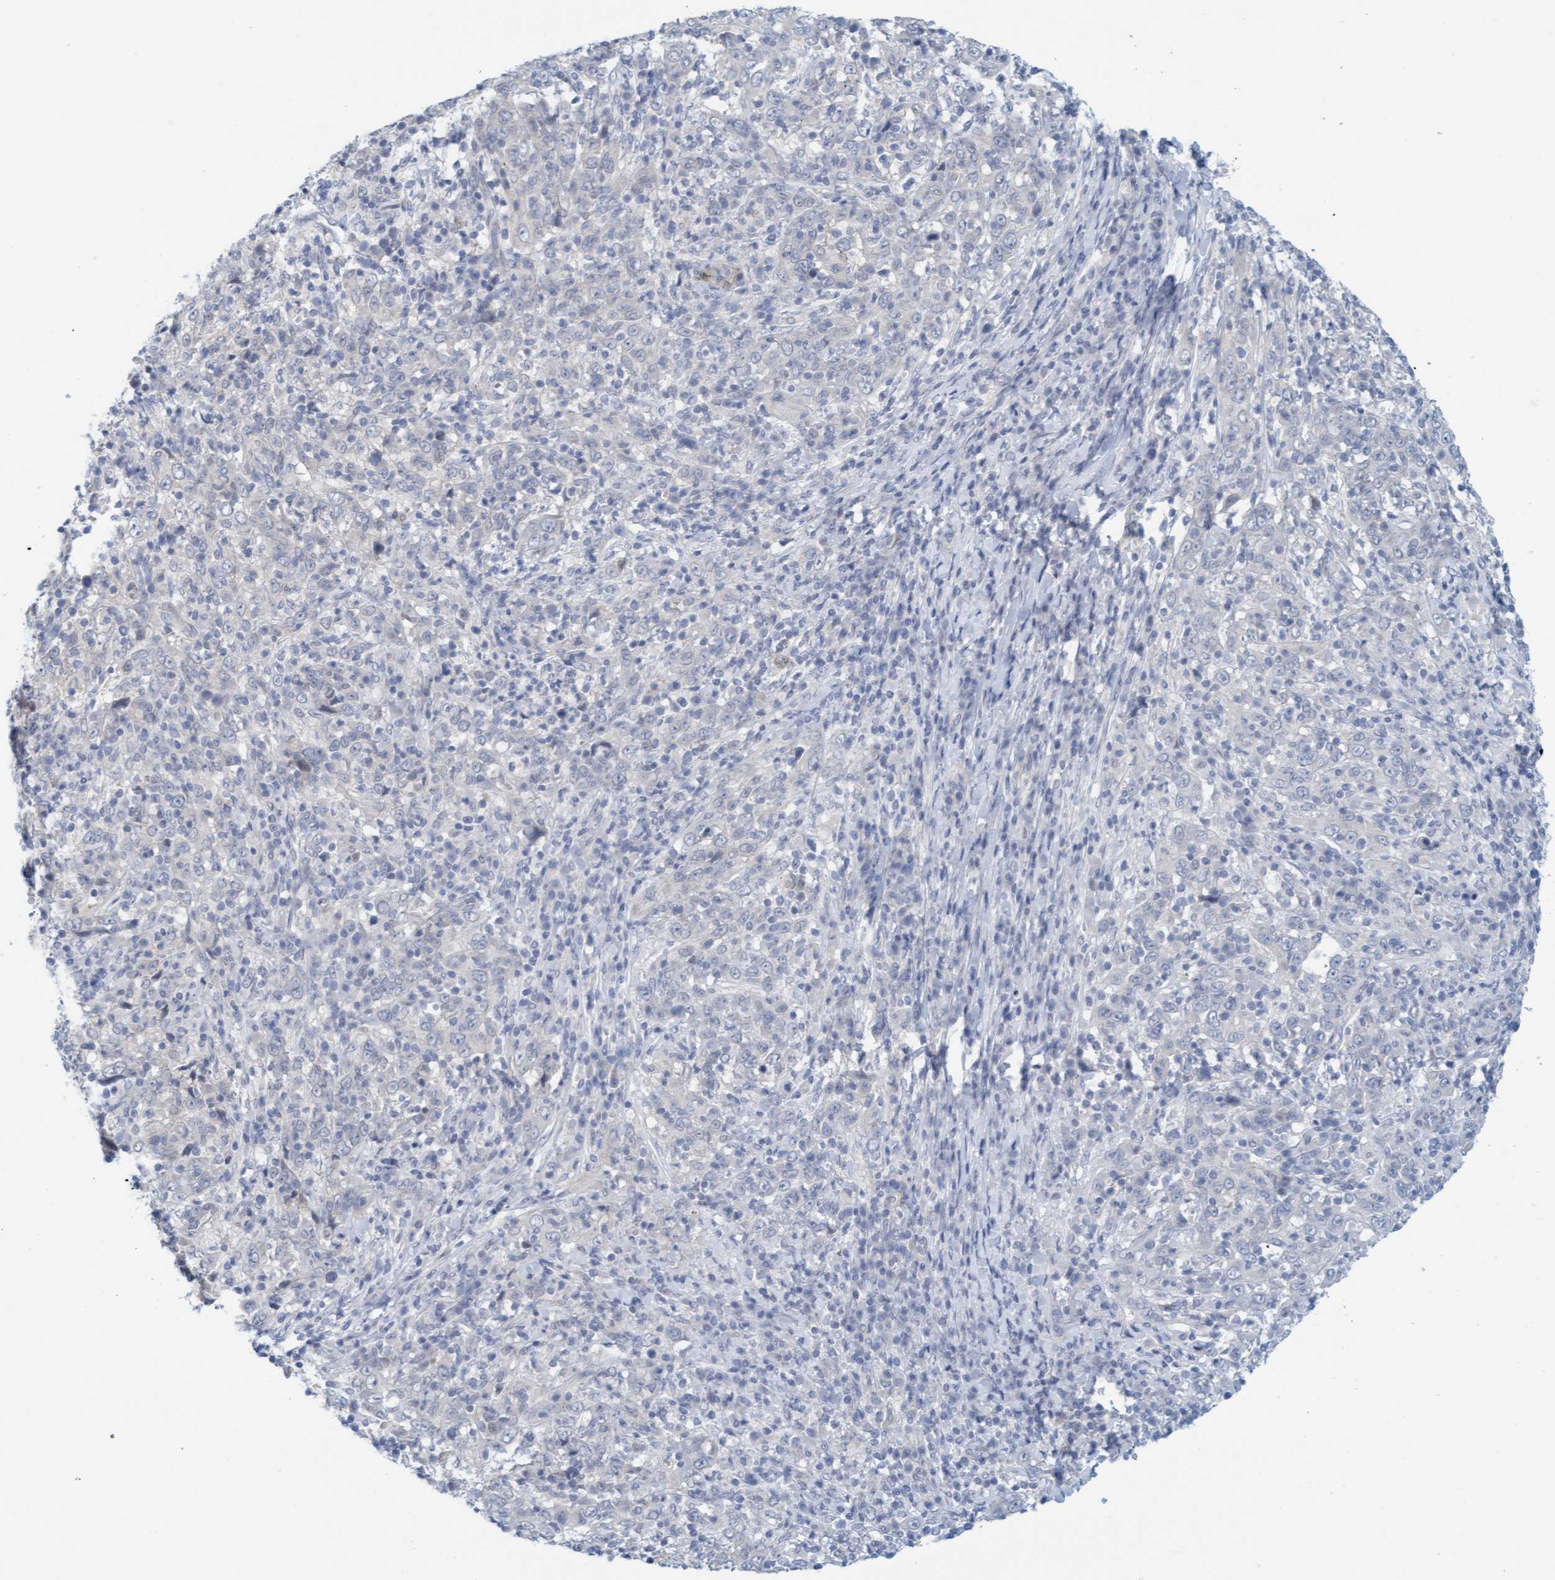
{"staining": {"intensity": "negative", "quantity": "none", "location": "none"}, "tissue": "cervical cancer", "cell_type": "Tumor cells", "image_type": "cancer", "snomed": [{"axis": "morphology", "description": "Squamous cell carcinoma, NOS"}, {"axis": "topography", "description": "Cervix"}], "caption": "High magnification brightfield microscopy of cervical cancer stained with DAB (3,3'-diaminobenzidine) (brown) and counterstained with hematoxylin (blue): tumor cells show no significant expression. The staining is performed using DAB brown chromogen with nuclei counter-stained in using hematoxylin.", "gene": "TSTD2", "patient": {"sex": "female", "age": 46}}